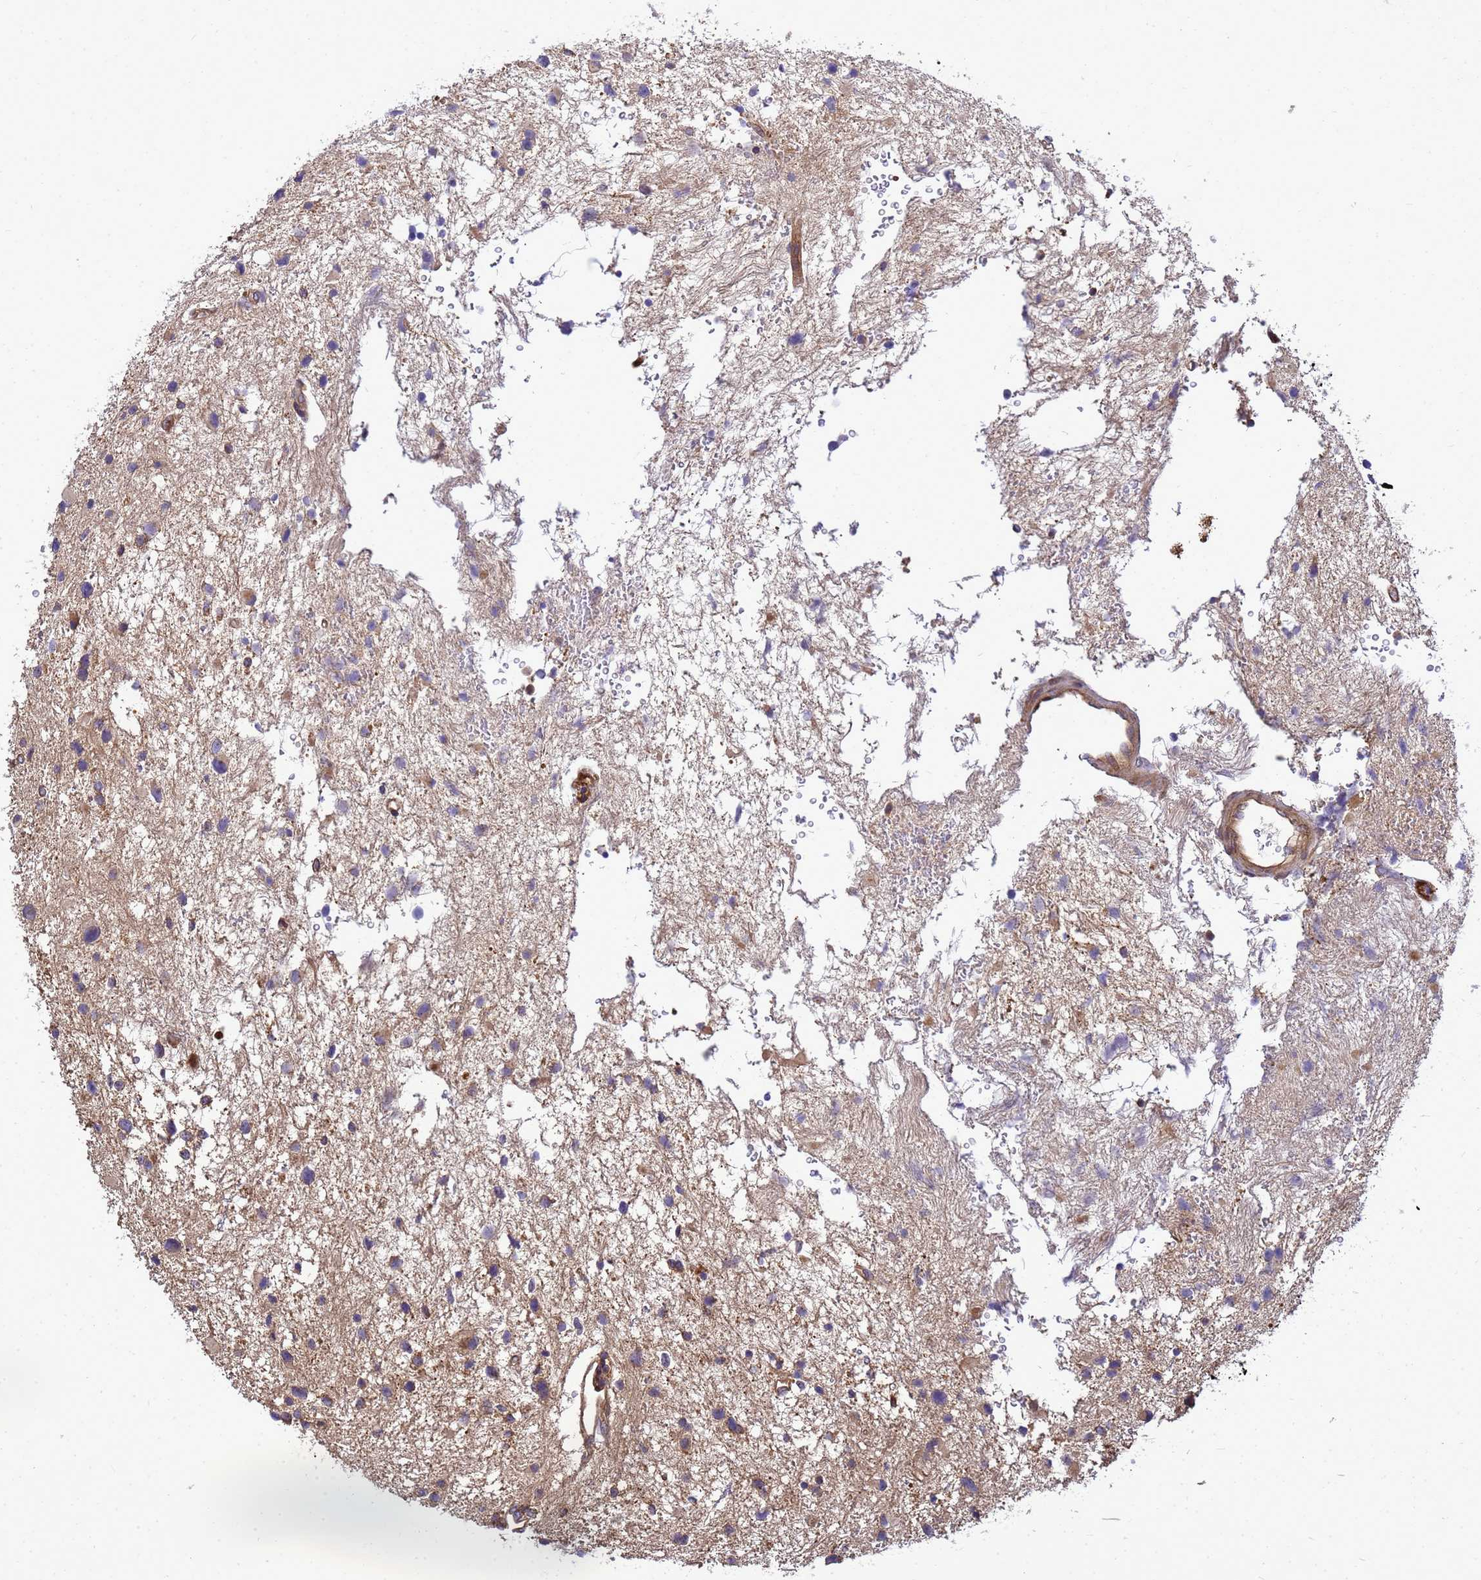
{"staining": {"intensity": "moderate", "quantity": "<25%", "location": "cytoplasmic/membranous"}, "tissue": "glioma", "cell_type": "Tumor cells", "image_type": "cancer", "snomed": [{"axis": "morphology", "description": "Glioma, malignant, Low grade"}, {"axis": "topography", "description": "Brain"}], "caption": "Immunohistochemistry (DAB (3,3'-diaminobenzidine)) staining of human glioma shows moderate cytoplasmic/membranous protein expression in approximately <25% of tumor cells. (DAB (3,3'-diaminobenzidine) = brown stain, brightfield microscopy at high magnification).", "gene": "BECN1", "patient": {"sex": "female", "age": 32}}